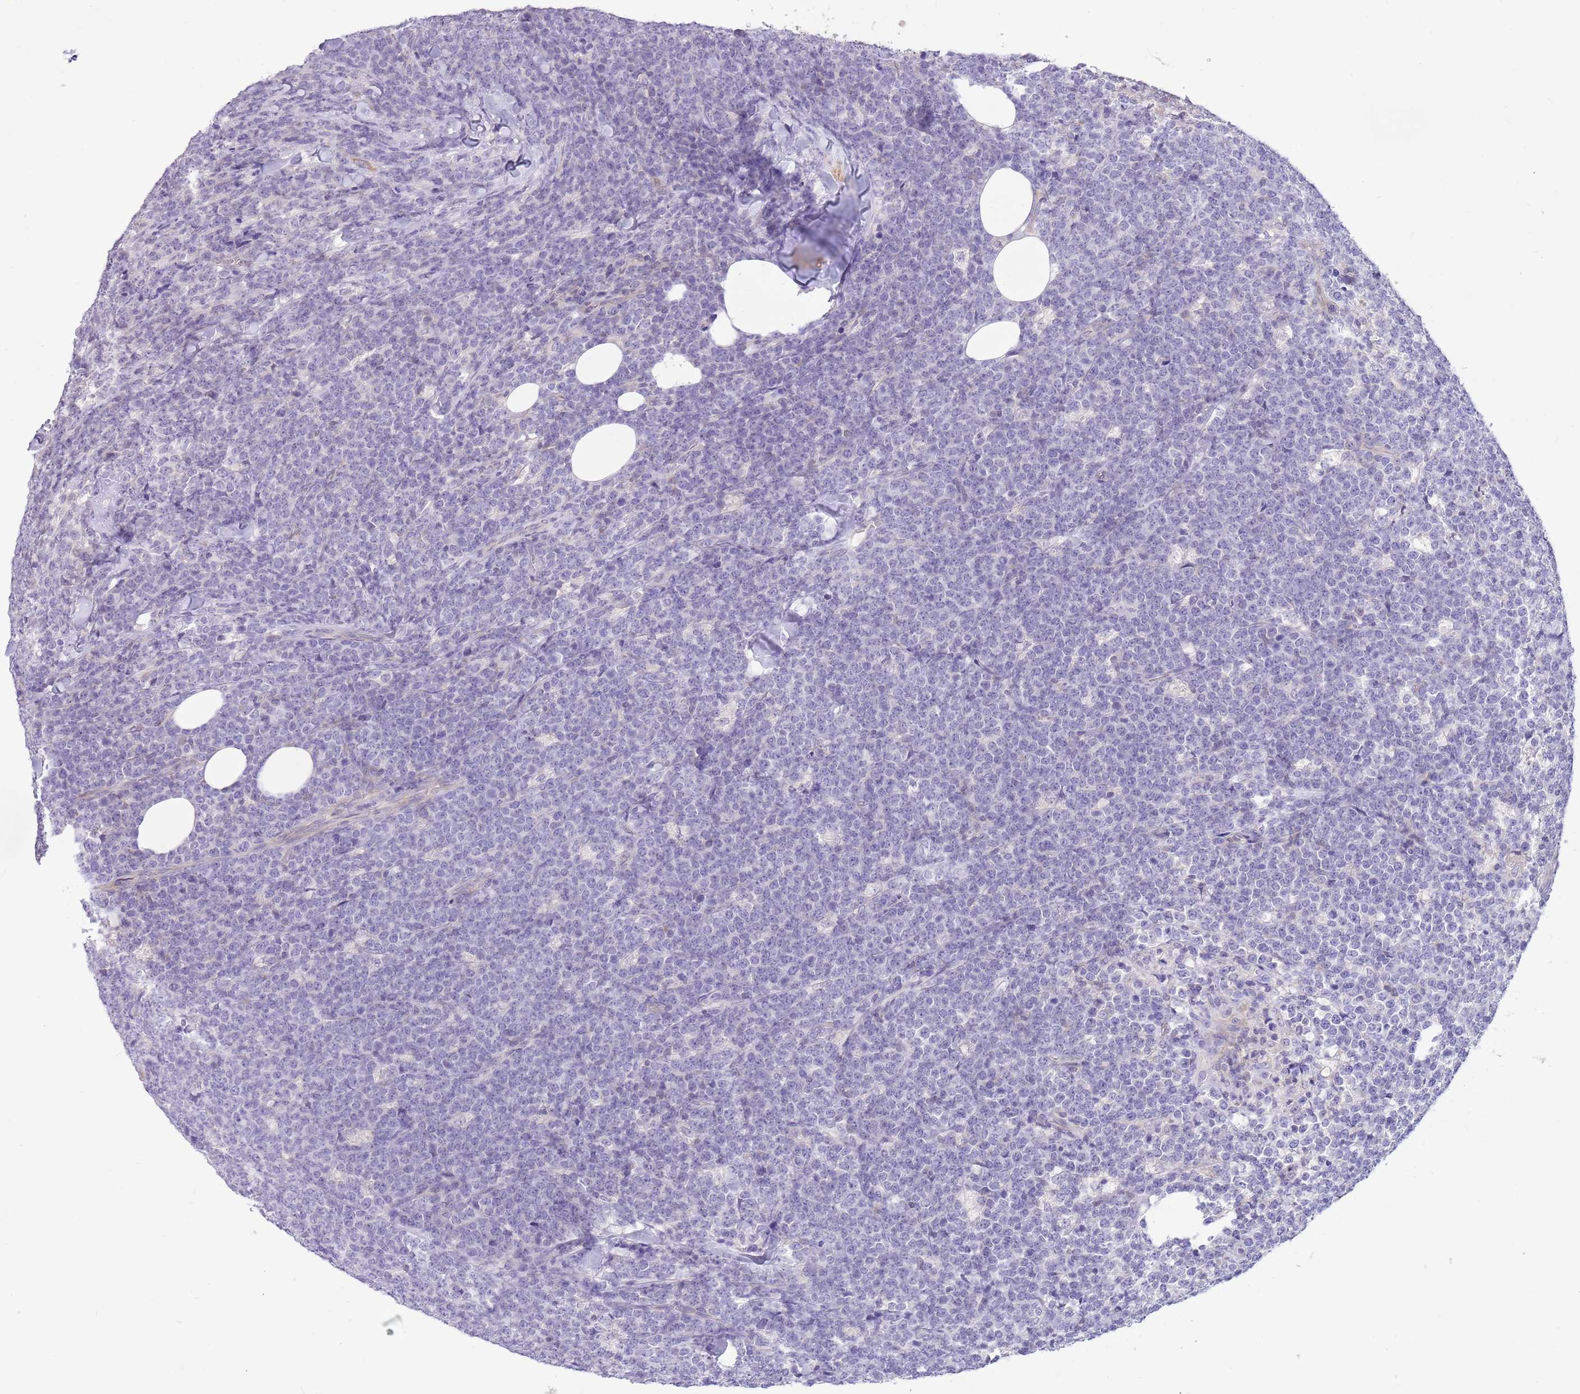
{"staining": {"intensity": "negative", "quantity": "none", "location": "none"}, "tissue": "lymphoma", "cell_type": "Tumor cells", "image_type": "cancer", "snomed": [{"axis": "morphology", "description": "Malignant lymphoma, non-Hodgkin's type, High grade"}, {"axis": "topography", "description": "Small intestine"}], "caption": "Tumor cells are negative for protein expression in human lymphoma.", "gene": "GLCE", "patient": {"sex": "male", "age": 8}}